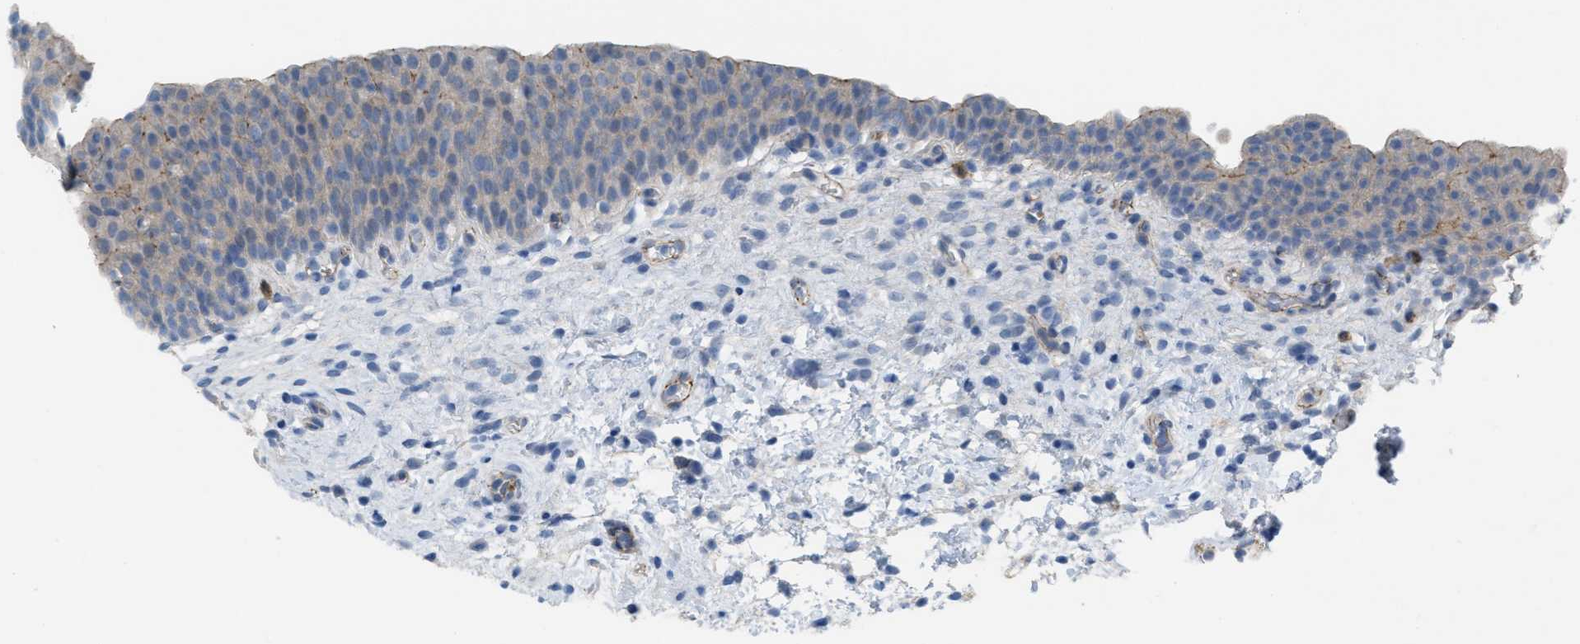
{"staining": {"intensity": "negative", "quantity": "none", "location": "none"}, "tissue": "urinary bladder", "cell_type": "Urothelial cells", "image_type": "normal", "snomed": [{"axis": "morphology", "description": "Normal tissue, NOS"}, {"axis": "topography", "description": "Urinary bladder"}], "caption": "Urothelial cells are negative for protein expression in unremarkable human urinary bladder. The staining is performed using DAB brown chromogen with nuclei counter-stained in using hematoxylin.", "gene": "CRB3", "patient": {"sex": "male", "age": 55}}